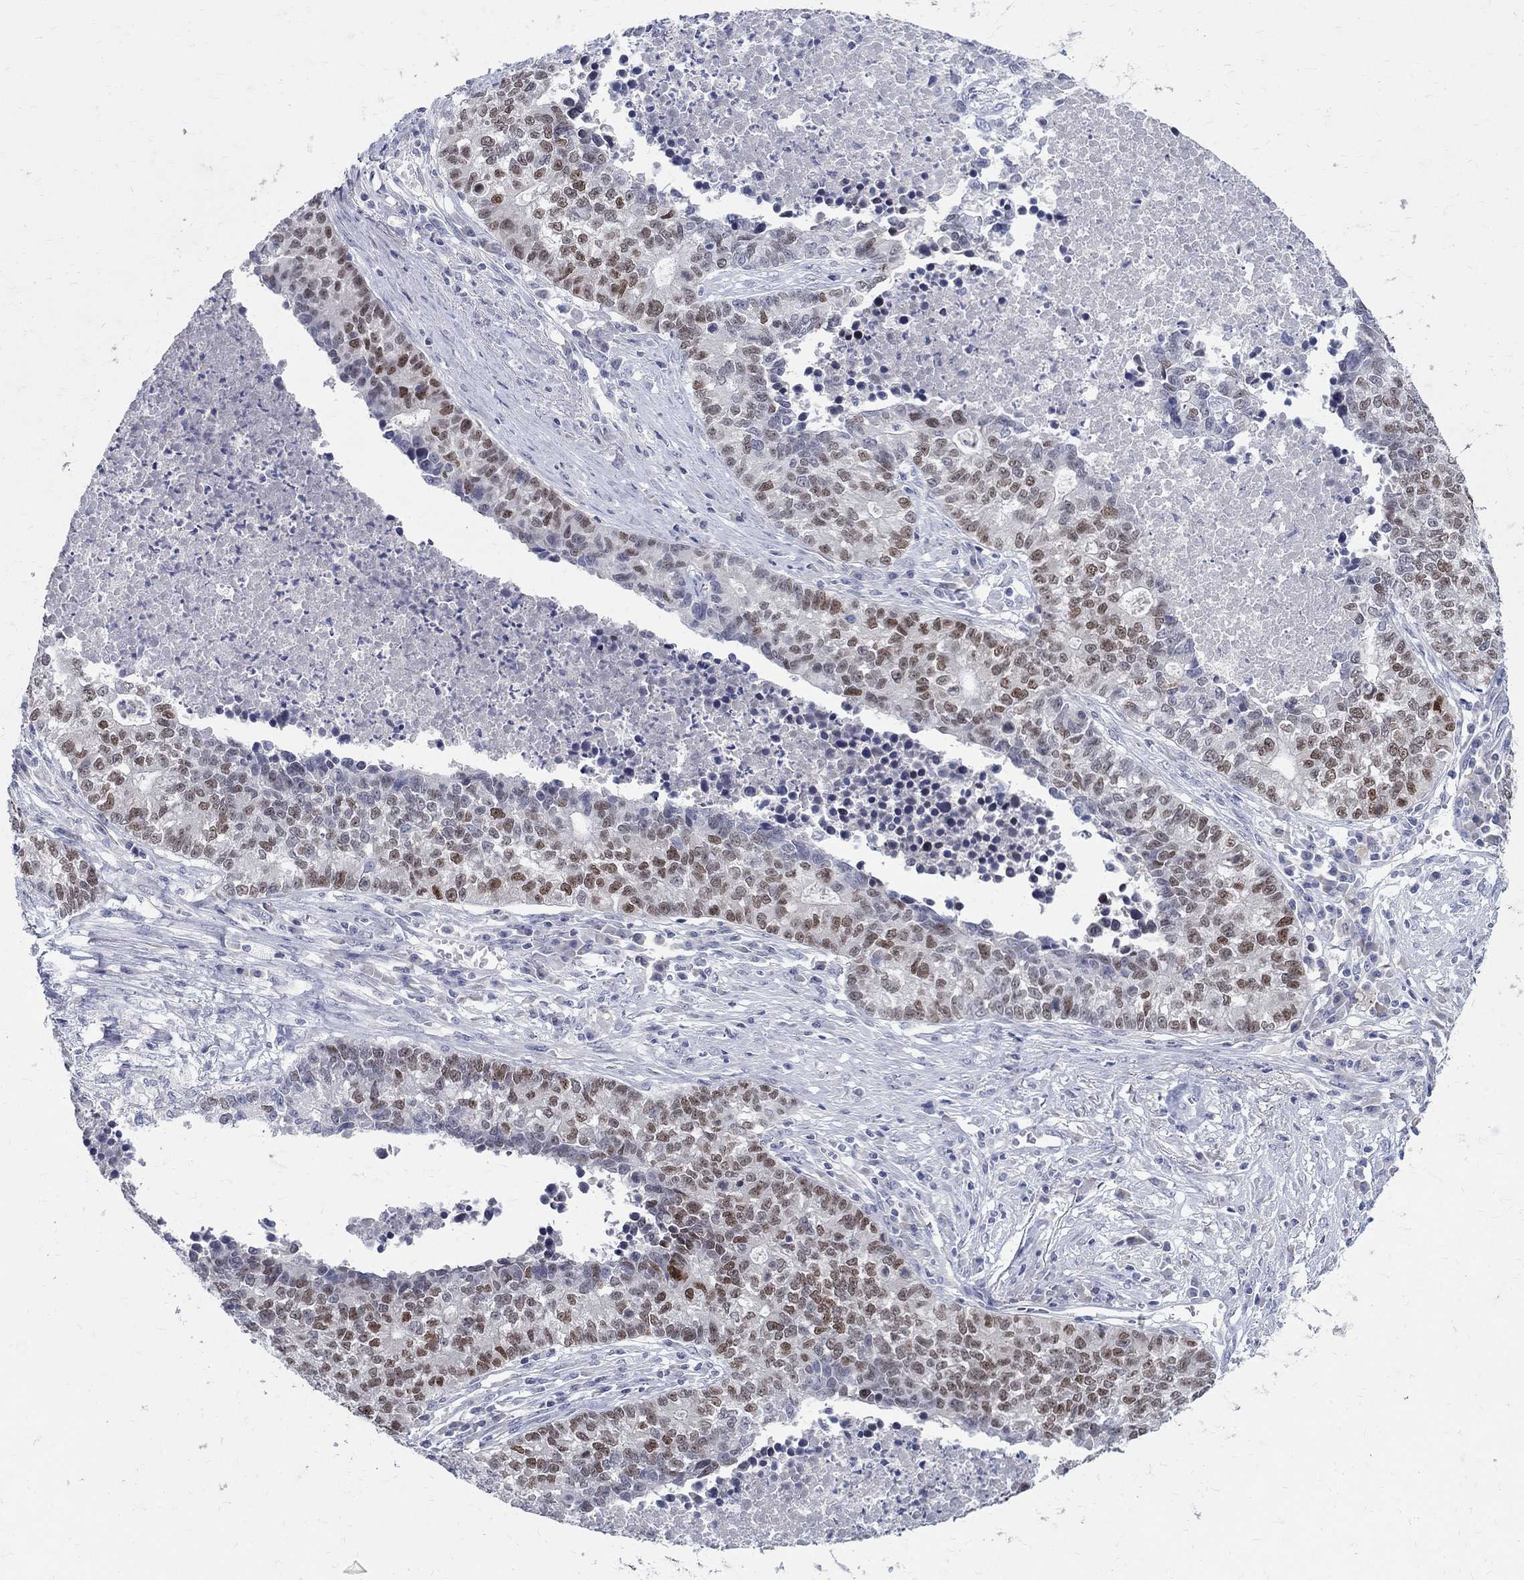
{"staining": {"intensity": "moderate", "quantity": "25%-75%", "location": "nuclear"}, "tissue": "lung cancer", "cell_type": "Tumor cells", "image_type": "cancer", "snomed": [{"axis": "morphology", "description": "Adenocarcinoma, NOS"}, {"axis": "topography", "description": "Lung"}], "caption": "Moderate nuclear staining is seen in approximately 25%-75% of tumor cells in lung cancer (adenocarcinoma). The staining was performed using DAB, with brown indicating positive protein expression. Nuclei are stained blue with hematoxylin.", "gene": "SOX2", "patient": {"sex": "male", "age": 57}}